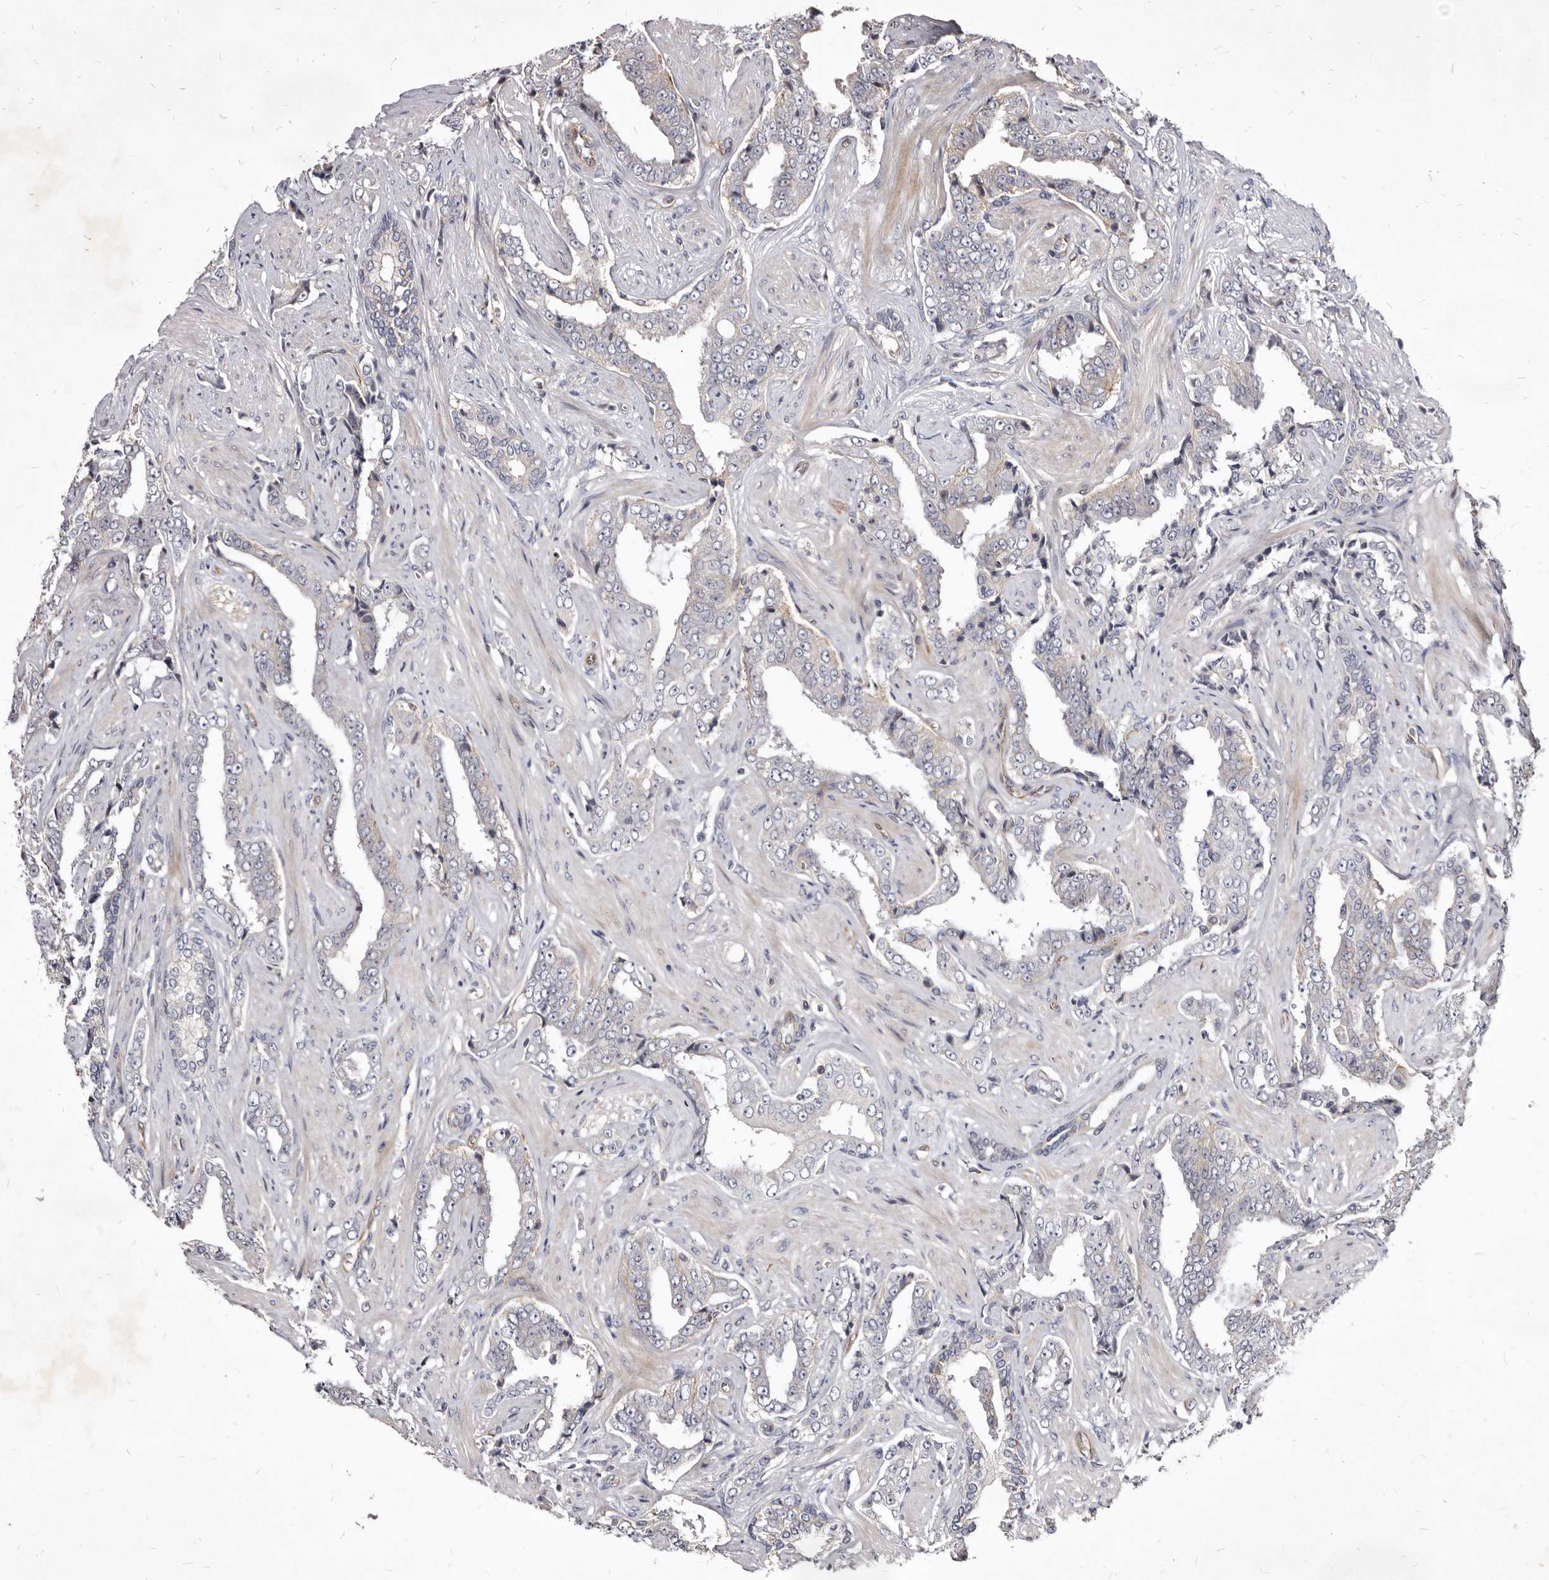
{"staining": {"intensity": "negative", "quantity": "none", "location": "none"}, "tissue": "prostate cancer", "cell_type": "Tumor cells", "image_type": "cancer", "snomed": [{"axis": "morphology", "description": "Adenocarcinoma, High grade"}, {"axis": "topography", "description": "Prostate"}], "caption": "Prostate high-grade adenocarcinoma stained for a protein using immunohistochemistry displays no positivity tumor cells.", "gene": "FAS", "patient": {"sex": "male", "age": 71}}